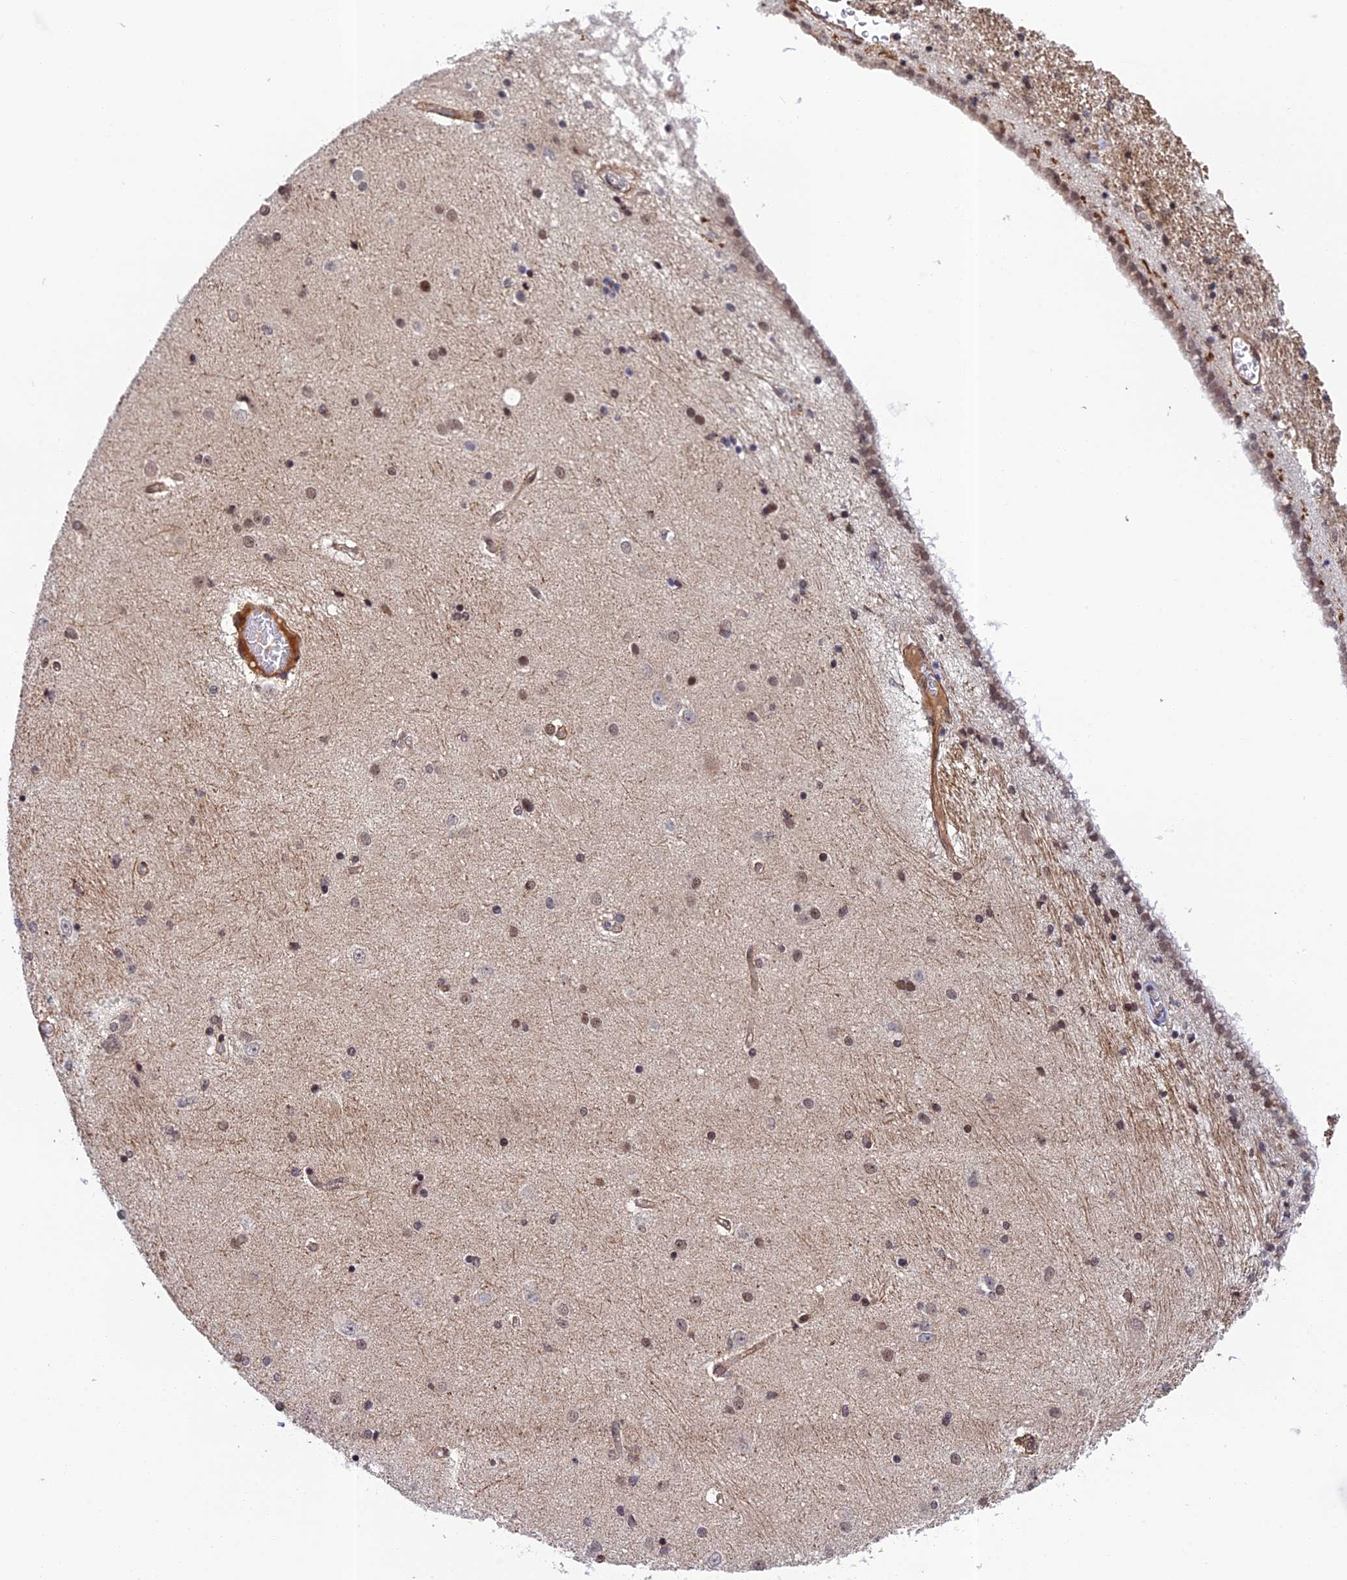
{"staining": {"intensity": "moderate", "quantity": "<25%", "location": "nuclear"}, "tissue": "hippocampus", "cell_type": "Glial cells", "image_type": "normal", "snomed": [{"axis": "morphology", "description": "Normal tissue, NOS"}, {"axis": "topography", "description": "Hippocampus"}], "caption": "Glial cells reveal moderate nuclear staining in approximately <25% of cells in benign hippocampus.", "gene": "REXO1", "patient": {"sex": "female", "age": 54}}